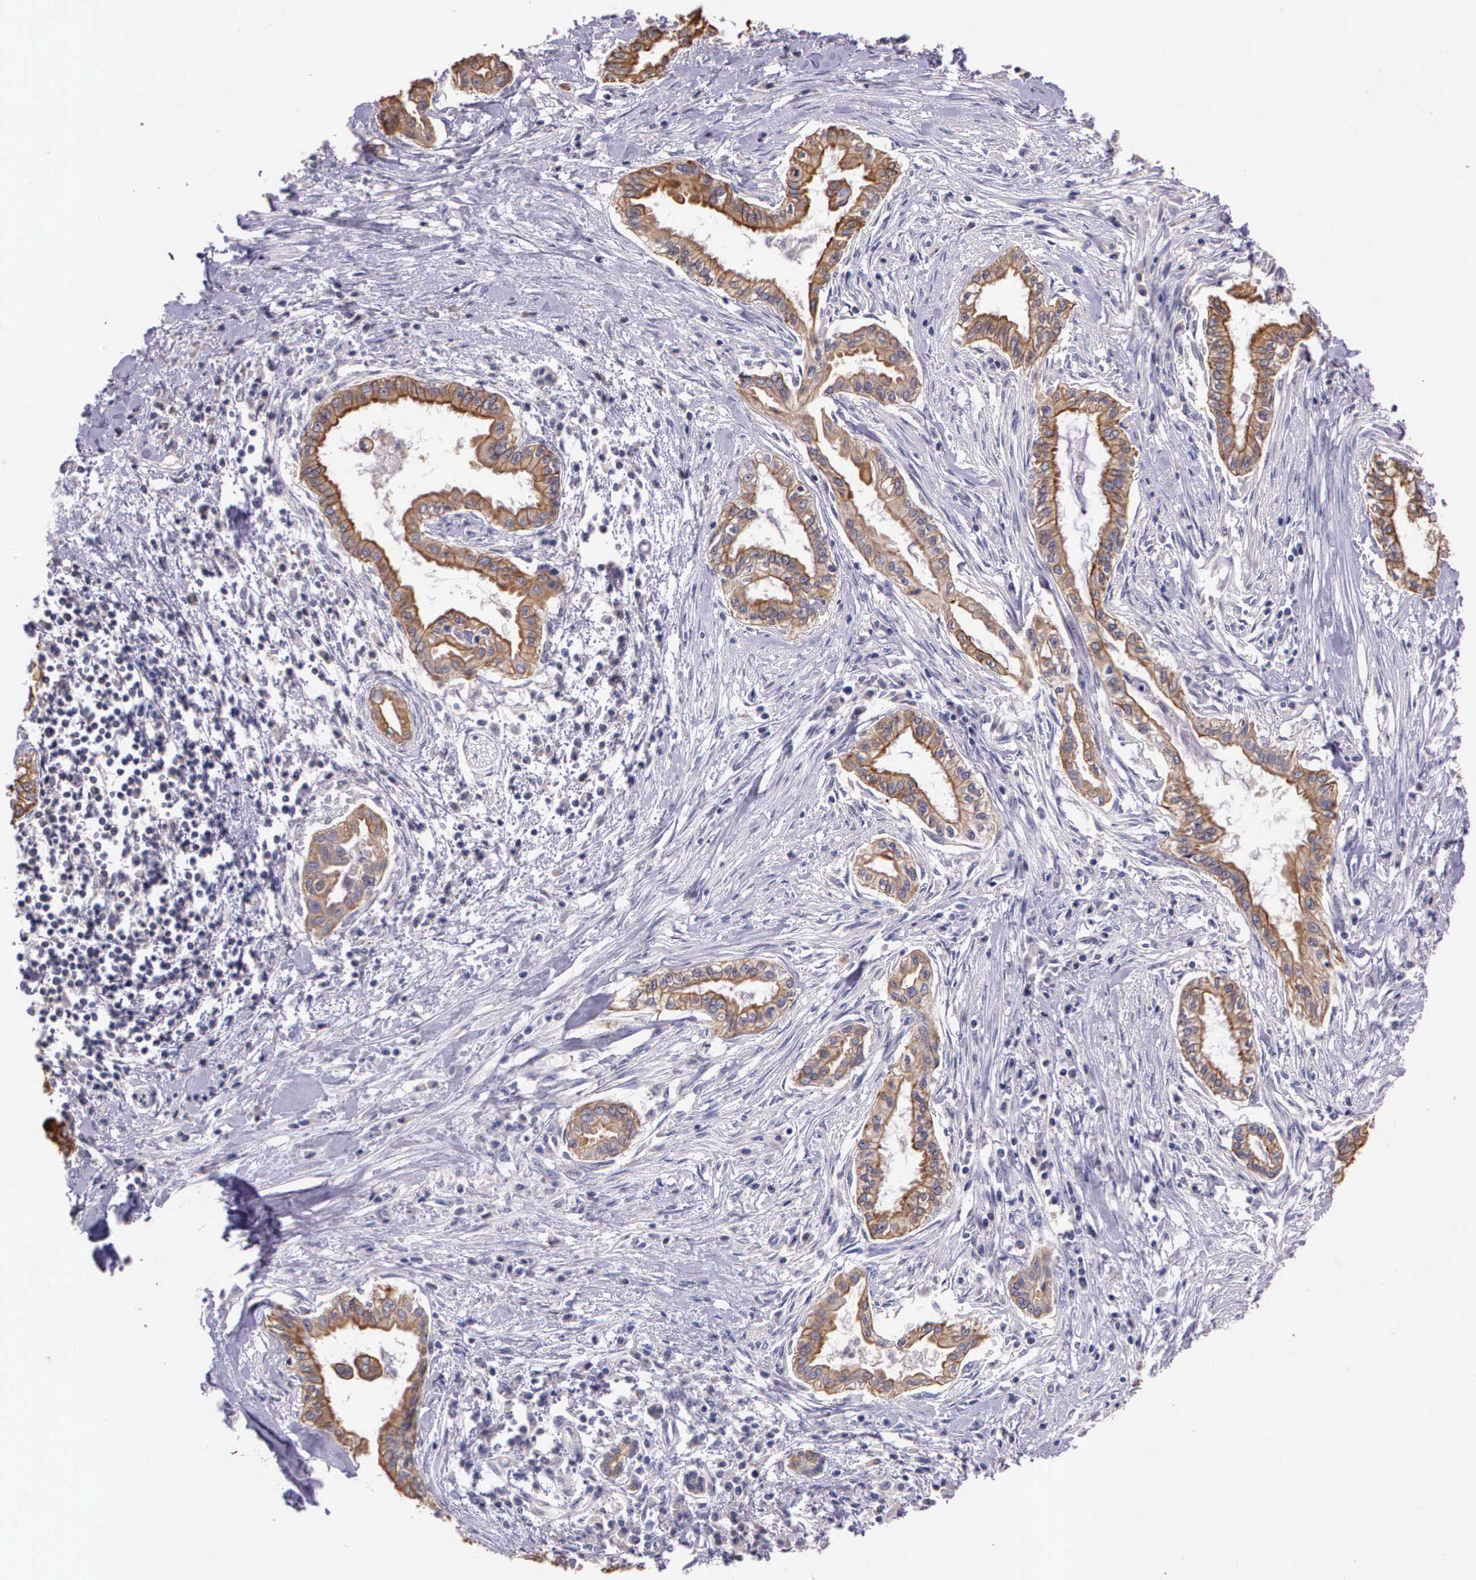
{"staining": {"intensity": "moderate", "quantity": ">75%", "location": "cytoplasmic/membranous"}, "tissue": "pancreatic cancer", "cell_type": "Tumor cells", "image_type": "cancer", "snomed": [{"axis": "morphology", "description": "Adenocarcinoma, NOS"}, {"axis": "topography", "description": "Pancreas"}], "caption": "Tumor cells reveal medium levels of moderate cytoplasmic/membranous expression in approximately >75% of cells in human pancreatic cancer (adenocarcinoma).", "gene": "IGBP1", "patient": {"sex": "female", "age": 64}}